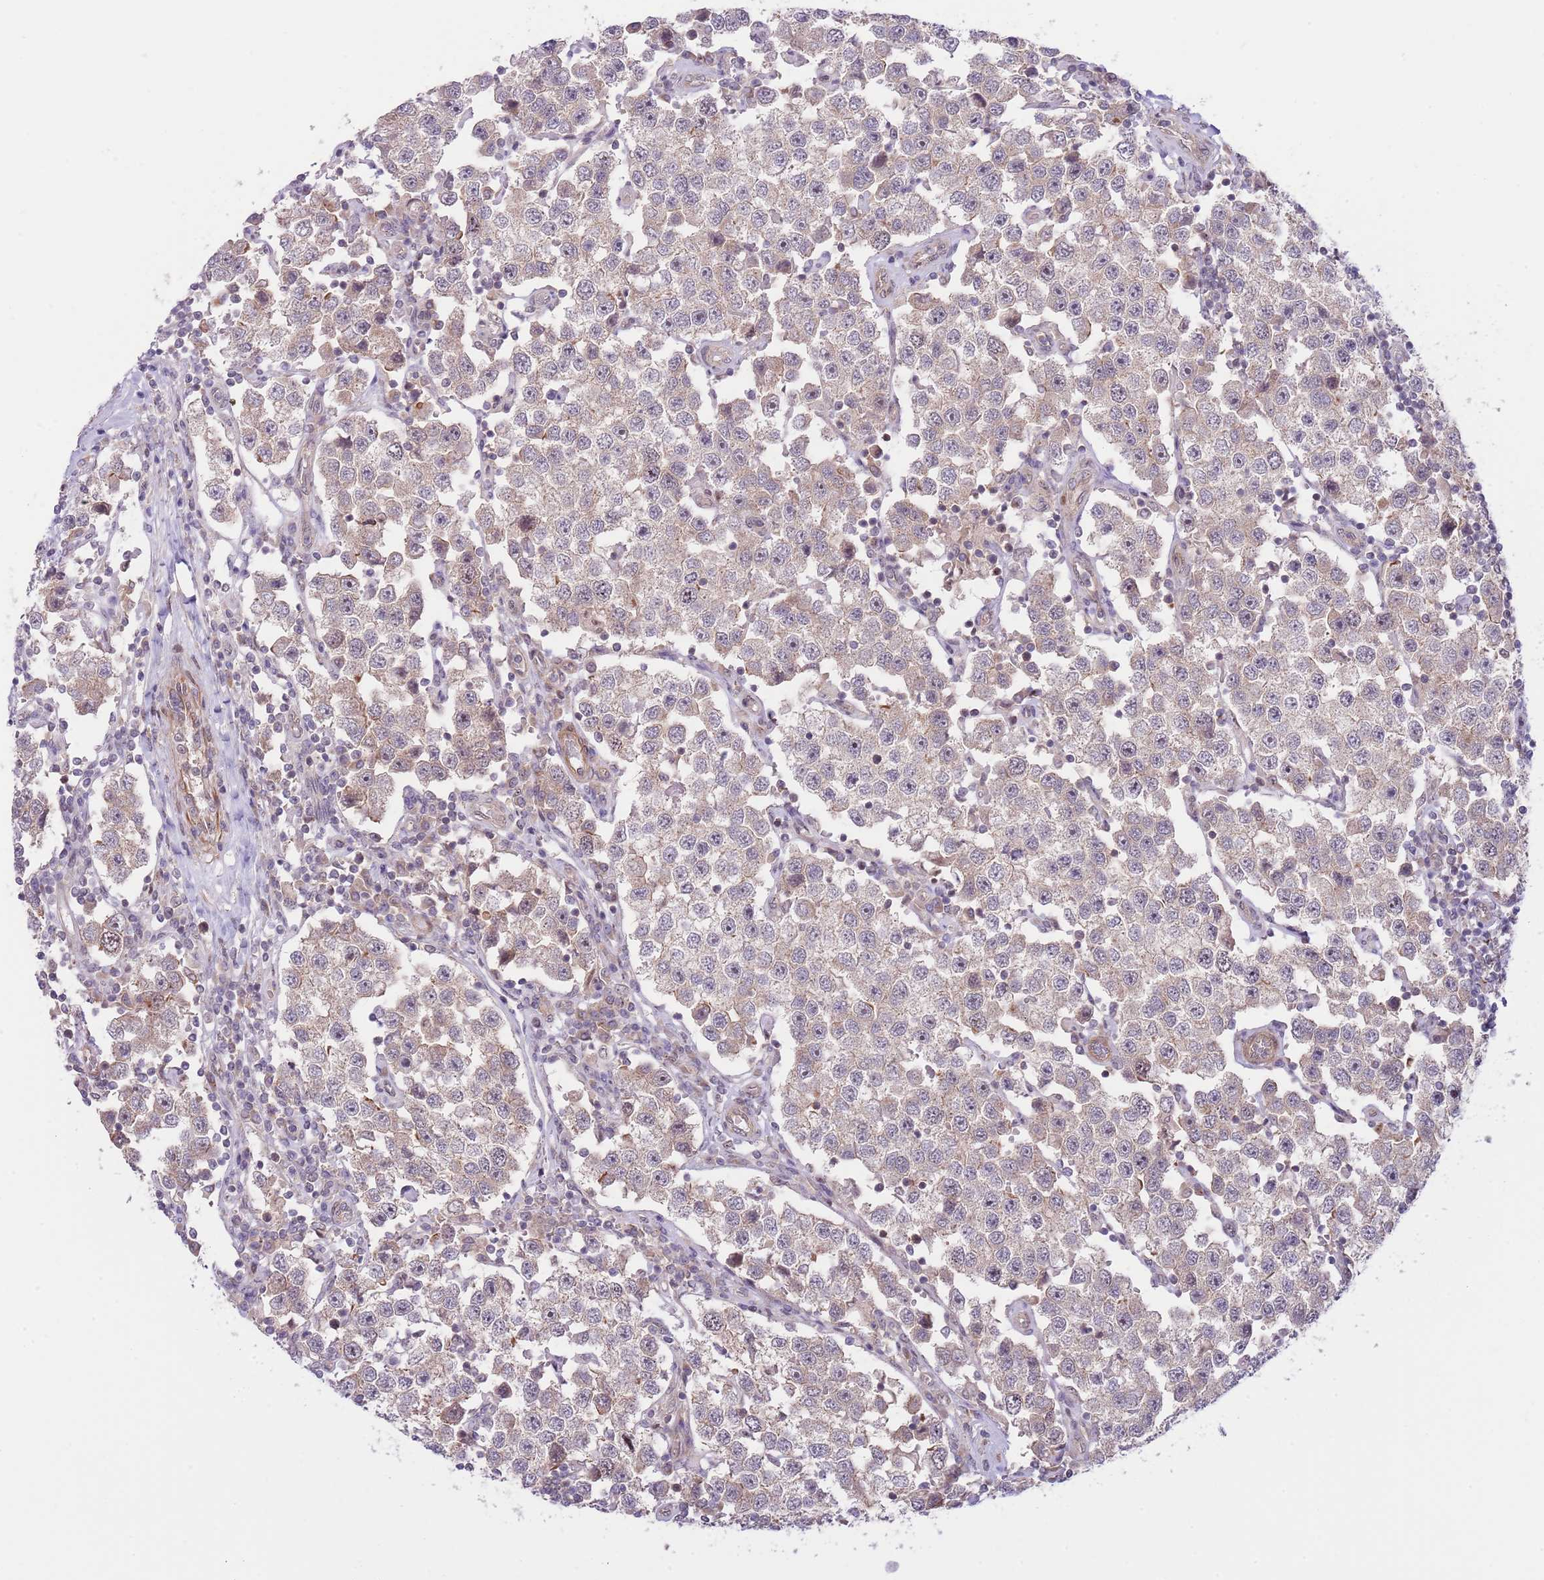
{"staining": {"intensity": "weak", "quantity": "<25%", "location": "cytoplasmic/membranous"}, "tissue": "testis cancer", "cell_type": "Tumor cells", "image_type": "cancer", "snomed": [{"axis": "morphology", "description": "Seminoma, NOS"}, {"axis": "topography", "description": "Testis"}], "caption": "IHC of testis seminoma displays no positivity in tumor cells. (Brightfield microscopy of DAB IHC at high magnification).", "gene": "PRR16", "patient": {"sex": "male", "age": 37}}